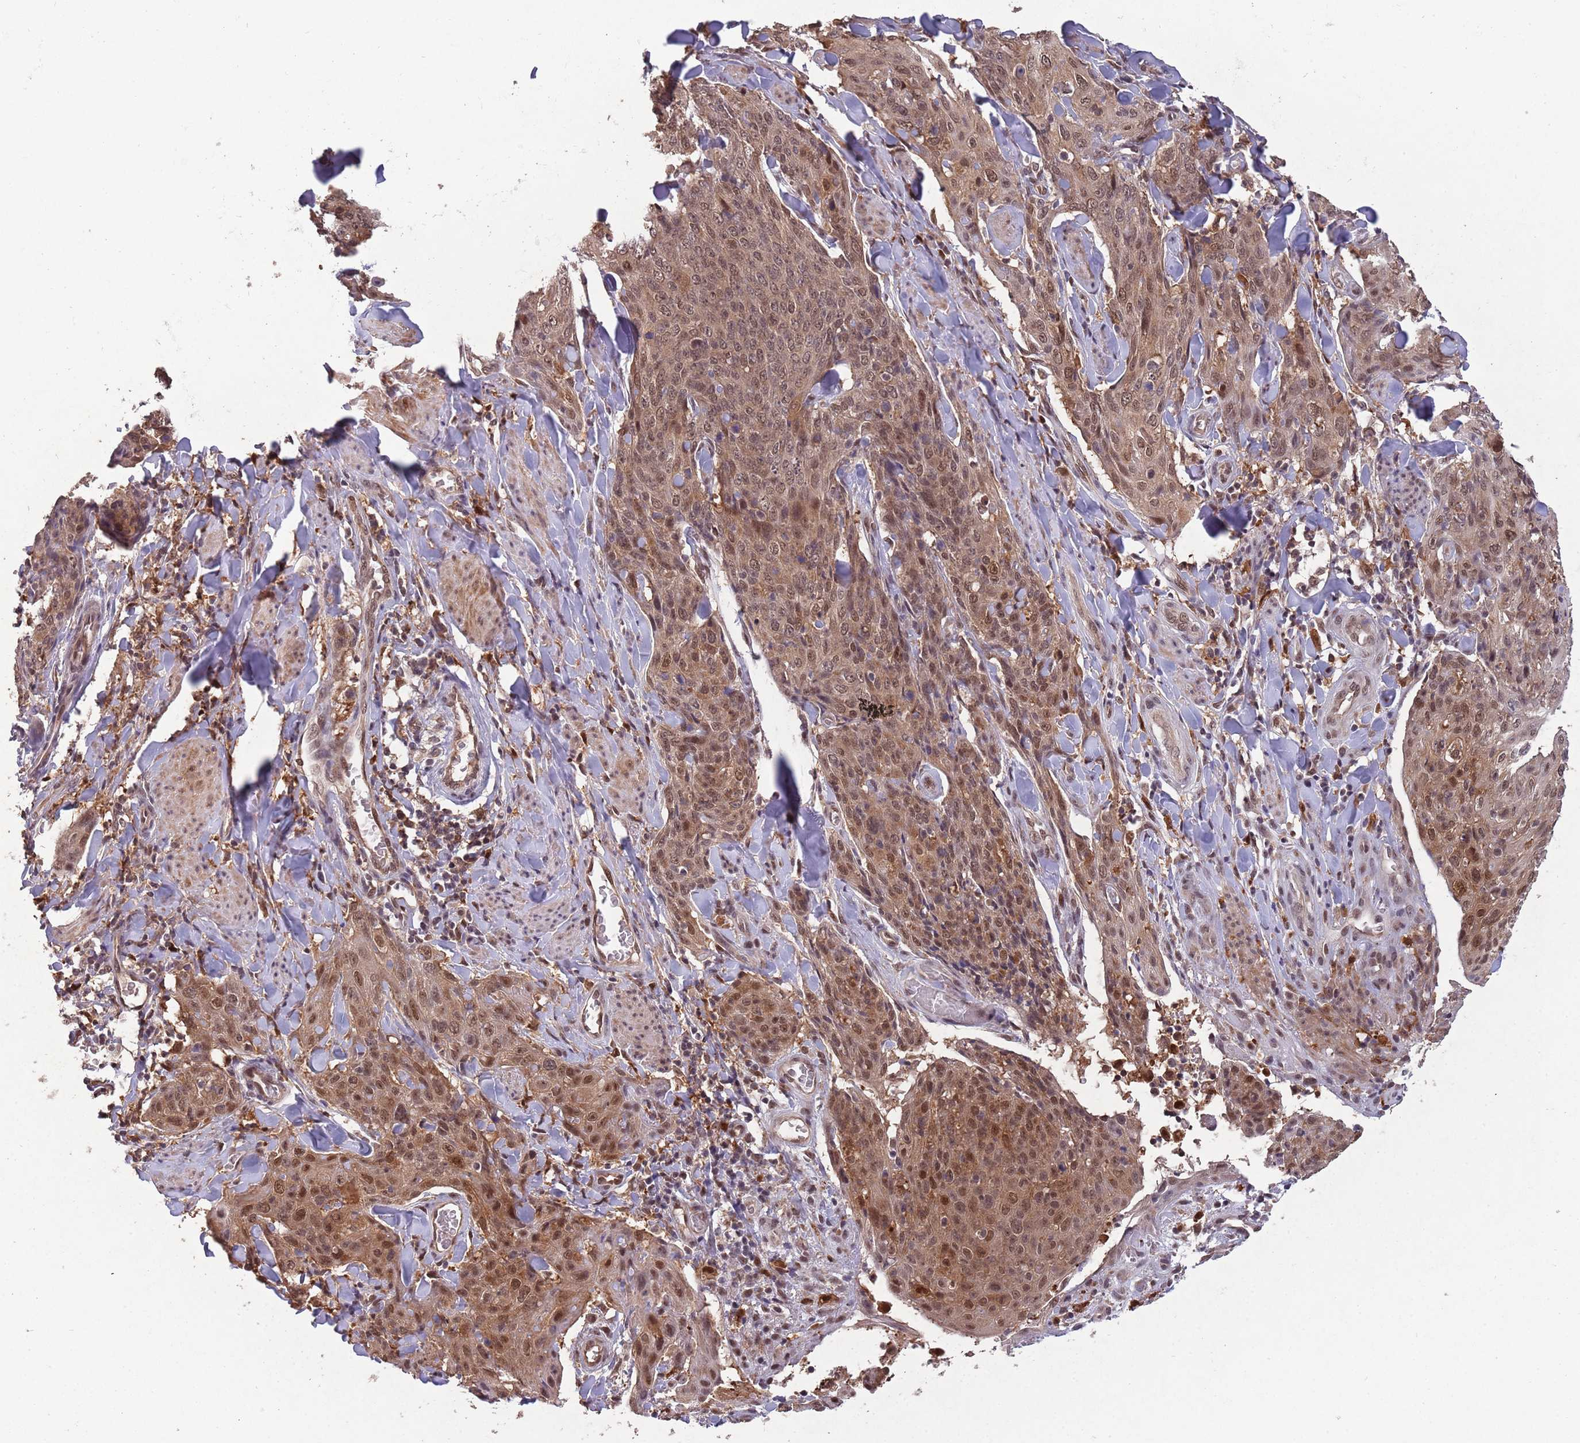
{"staining": {"intensity": "moderate", "quantity": "25%-75%", "location": "cytoplasmic/membranous,nuclear"}, "tissue": "skin cancer", "cell_type": "Tumor cells", "image_type": "cancer", "snomed": [{"axis": "morphology", "description": "Squamous cell carcinoma, NOS"}, {"axis": "topography", "description": "Skin"}, {"axis": "topography", "description": "Vulva"}], "caption": "Protein staining of skin squamous cell carcinoma tissue demonstrates moderate cytoplasmic/membranous and nuclear staining in approximately 25%-75% of tumor cells. The protein is stained brown, and the nuclei are stained in blue (DAB IHC with brightfield microscopy, high magnification).", "gene": "ZNF639", "patient": {"sex": "female", "age": 85}}